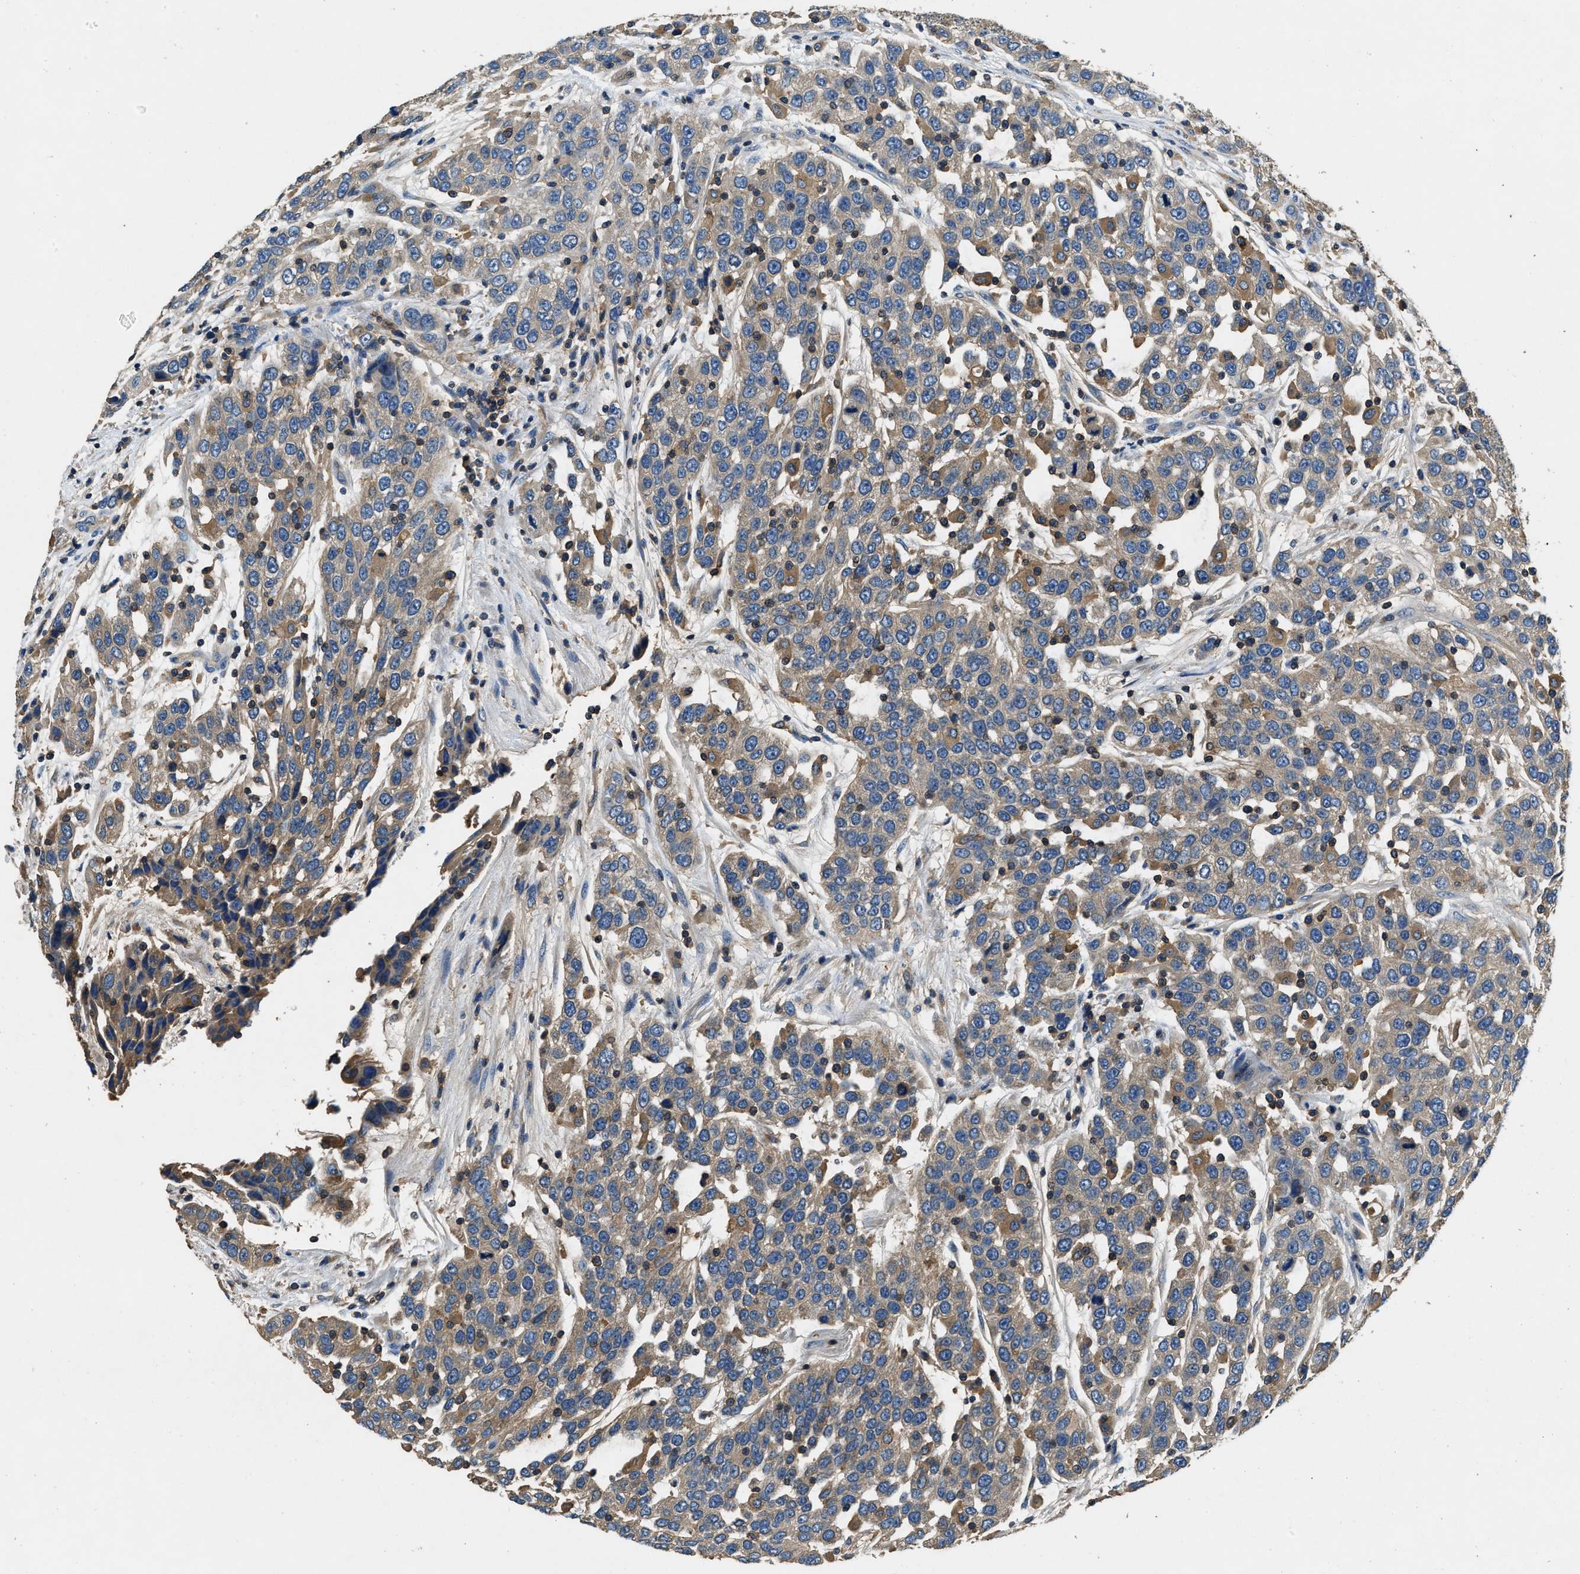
{"staining": {"intensity": "moderate", "quantity": "25%-75%", "location": "cytoplasmic/membranous"}, "tissue": "urothelial cancer", "cell_type": "Tumor cells", "image_type": "cancer", "snomed": [{"axis": "morphology", "description": "Urothelial carcinoma, High grade"}, {"axis": "topography", "description": "Urinary bladder"}], "caption": "Urothelial cancer stained with DAB IHC exhibits medium levels of moderate cytoplasmic/membranous expression in approximately 25%-75% of tumor cells.", "gene": "BLOC1S1", "patient": {"sex": "female", "age": 80}}